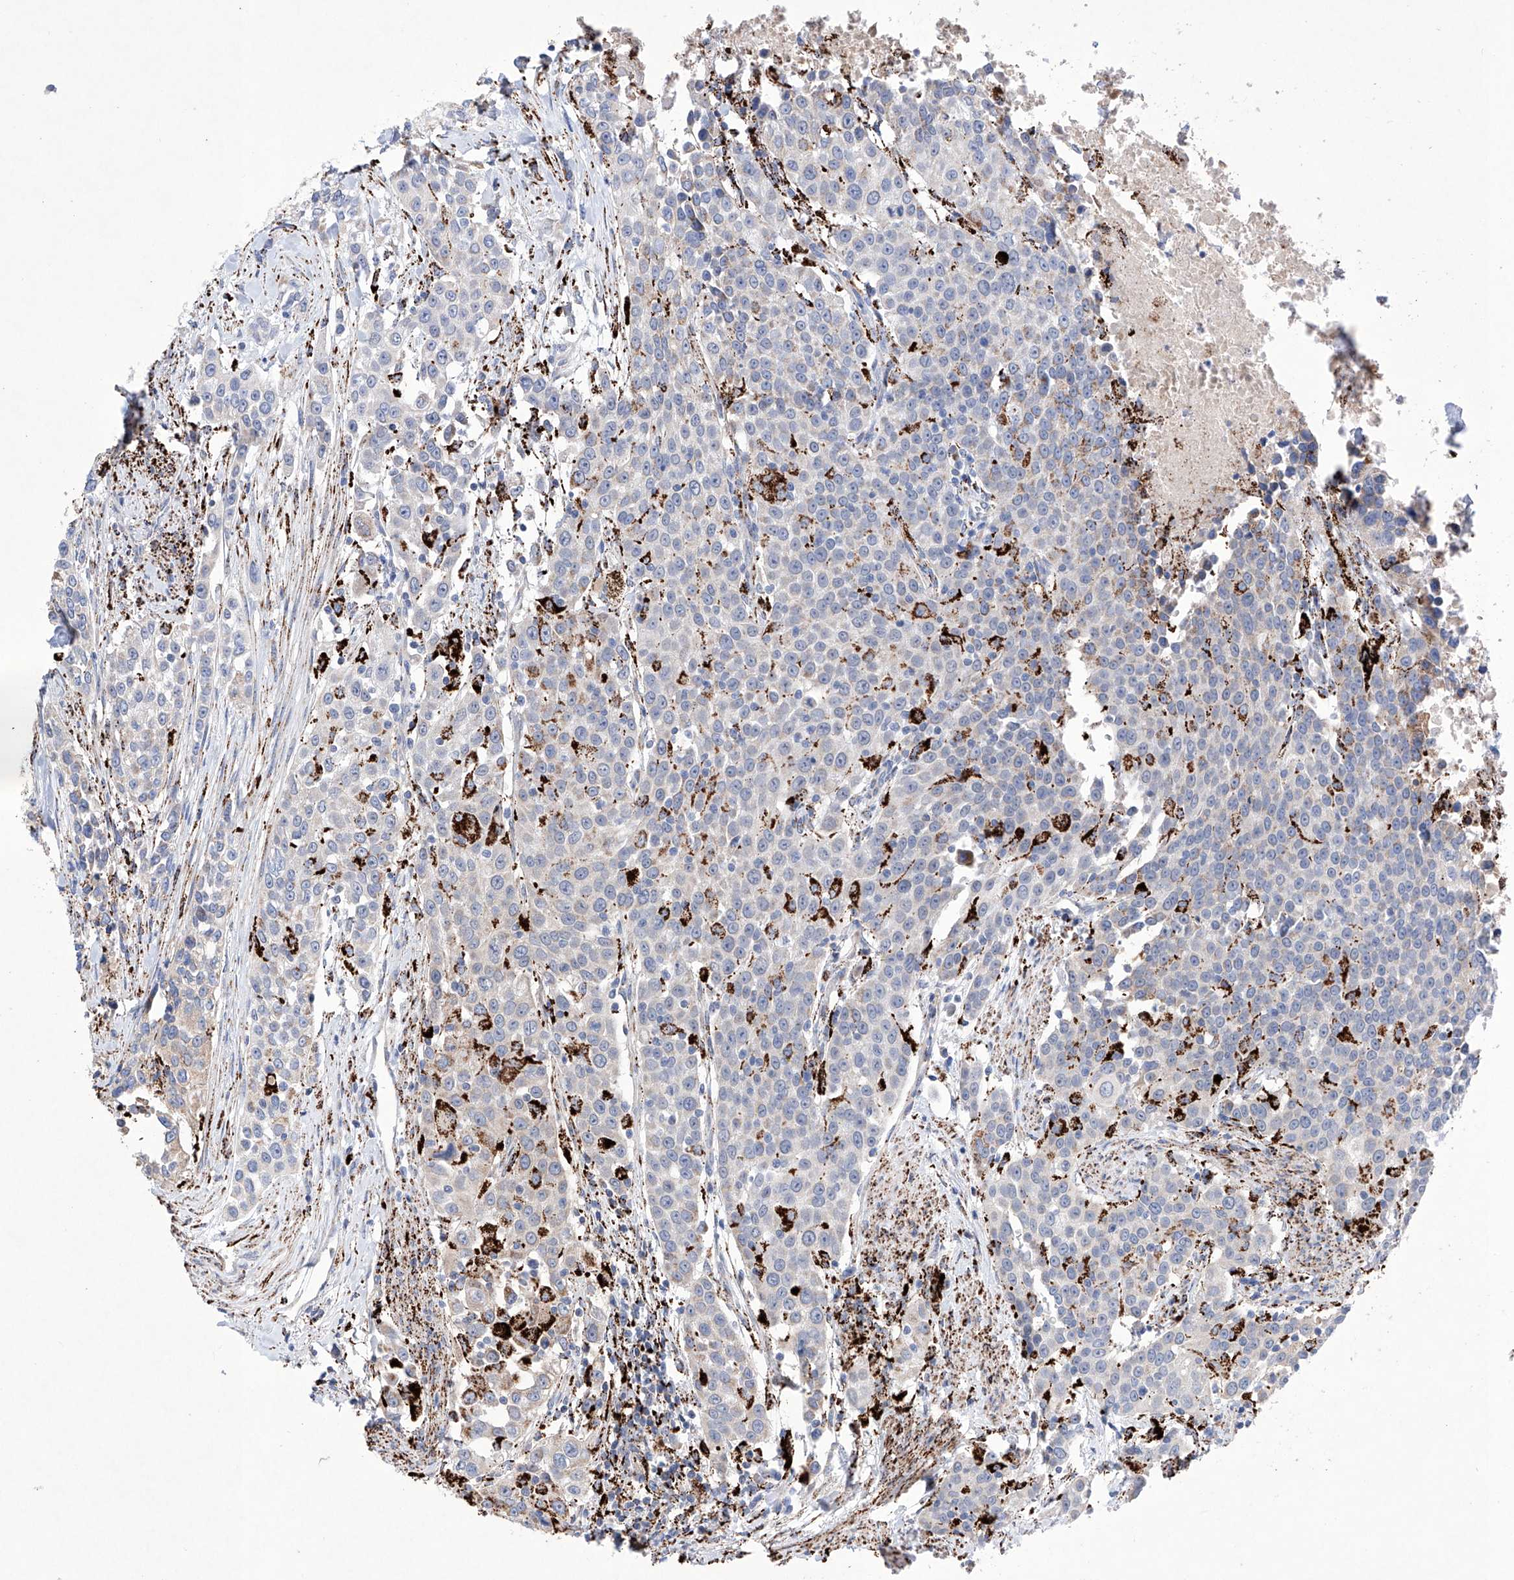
{"staining": {"intensity": "strong", "quantity": "<25%", "location": "cytoplasmic/membranous"}, "tissue": "urothelial cancer", "cell_type": "Tumor cells", "image_type": "cancer", "snomed": [{"axis": "morphology", "description": "Urothelial carcinoma, High grade"}, {"axis": "topography", "description": "Urinary bladder"}], "caption": "Immunohistochemistry (IHC) photomicrograph of human urothelial carcinoma (high-grade) stained for a protein (brown), which exhibits medium levels of strong cytoplasmic/membranous staining in approximately <25% of tumor cells.", "gene": "NRROS", "patient": {"sex": "female", "age": 80}}